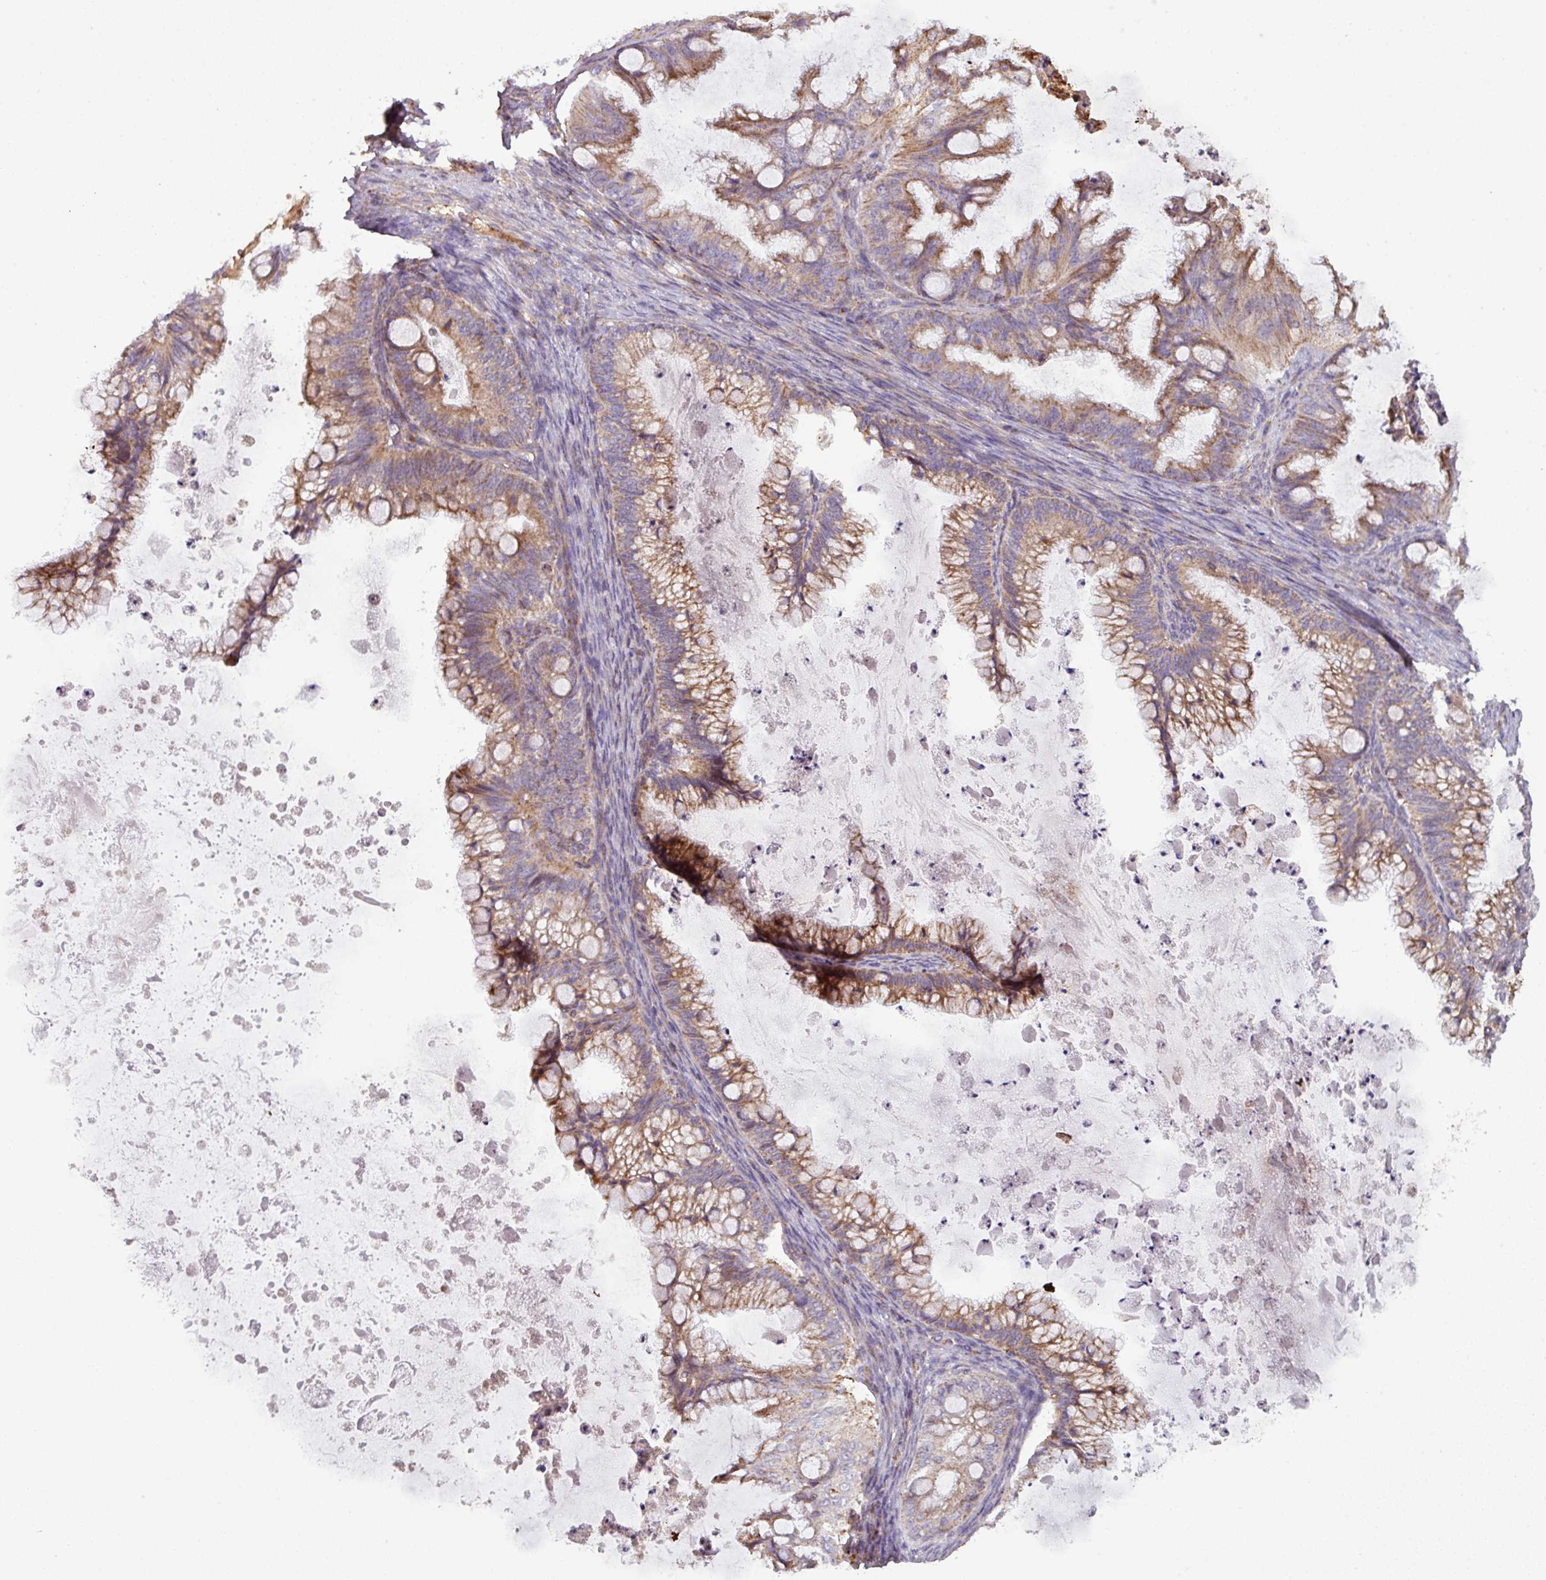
{"staining": {"intensity": "moderate", "quantity": ">75%", "location": "cytoplasmic/membranous"}, "tissue": "ovarian cancer", "cell_type": "Tumor cells", "image_type": "cancer", "snomed": [{"axis": "morphology", "description": "Cystadenocarcinoma, mucinous, NOS"}, {"axis": "topography", "description": "Ovary"}], "caption": "Protein staining demonstrates moderate cytoplasmic/membranous staining in about >75% of tumor cells in ovarian mucinous cystadenocarcinoma. (DAB IHC, brown staining for protein, blue staining for nuclei).", "gene": "SQOR", "patient": {"sex": "female", "age": 35}}